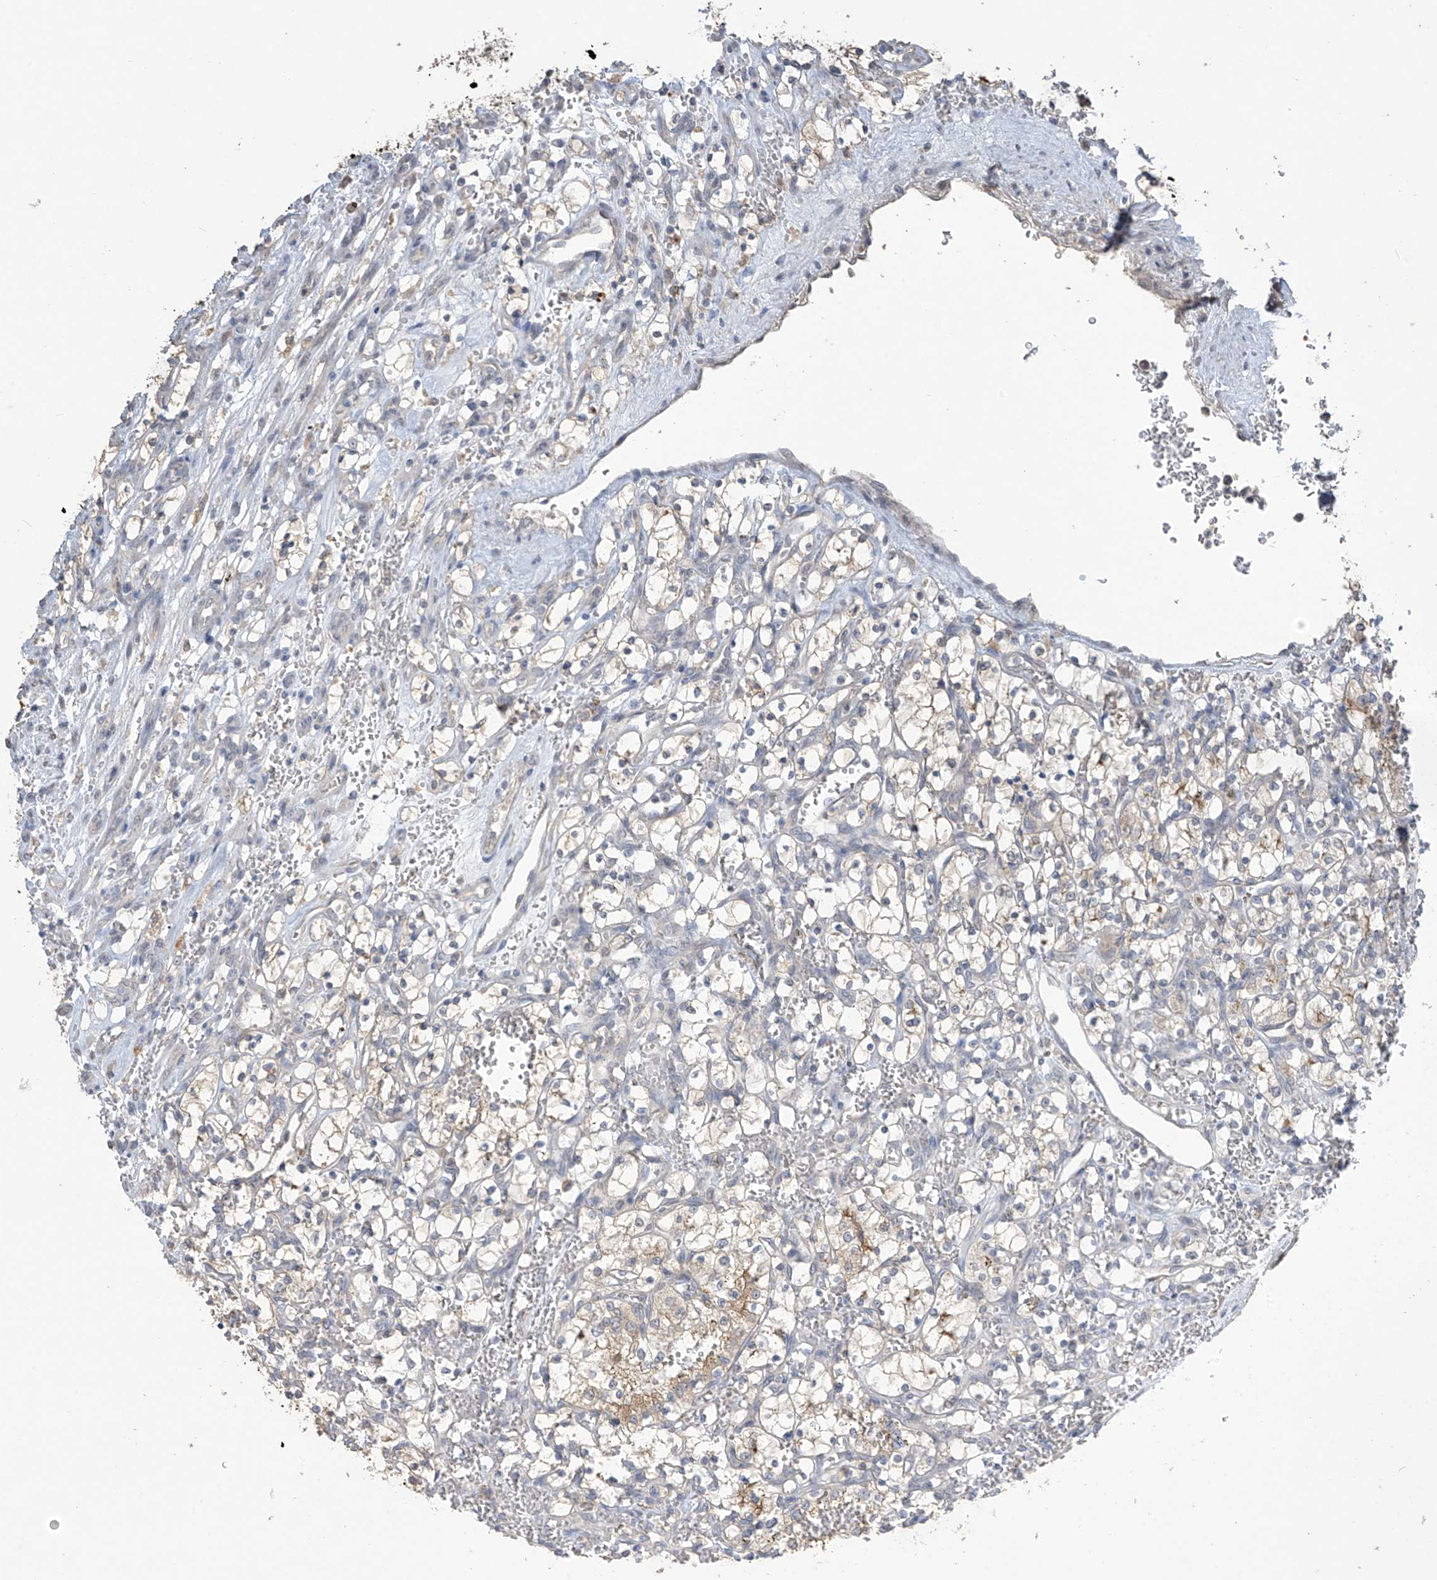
{"staining": {"intensity": "weak", "quantity": "<25%", "location": "cytoplasmic/membranous"}, "tissue": "renal cancer", "cell_type": "Tumor cells", "image_type": "cancer", "snomed": [{"axis": "morphology", "description": "Adenocarcinoma, NOS"}, {"axis": "topography", "description": "Kidney"}], "caption": "An immunohistochemistry image of adenocarcinoma (renal) is shown. There is no staining in tumor cells of adenocarcinoma (renal). The staining was performed using DAB (3,3'-diaminobenzidine) to visualize the protein expression in brown, while the nuclei were stained in blue with hematoxylin (Magnification: 20x).", "gene": "SLFN14", "patient": {"sex": "female", "age": 69}}